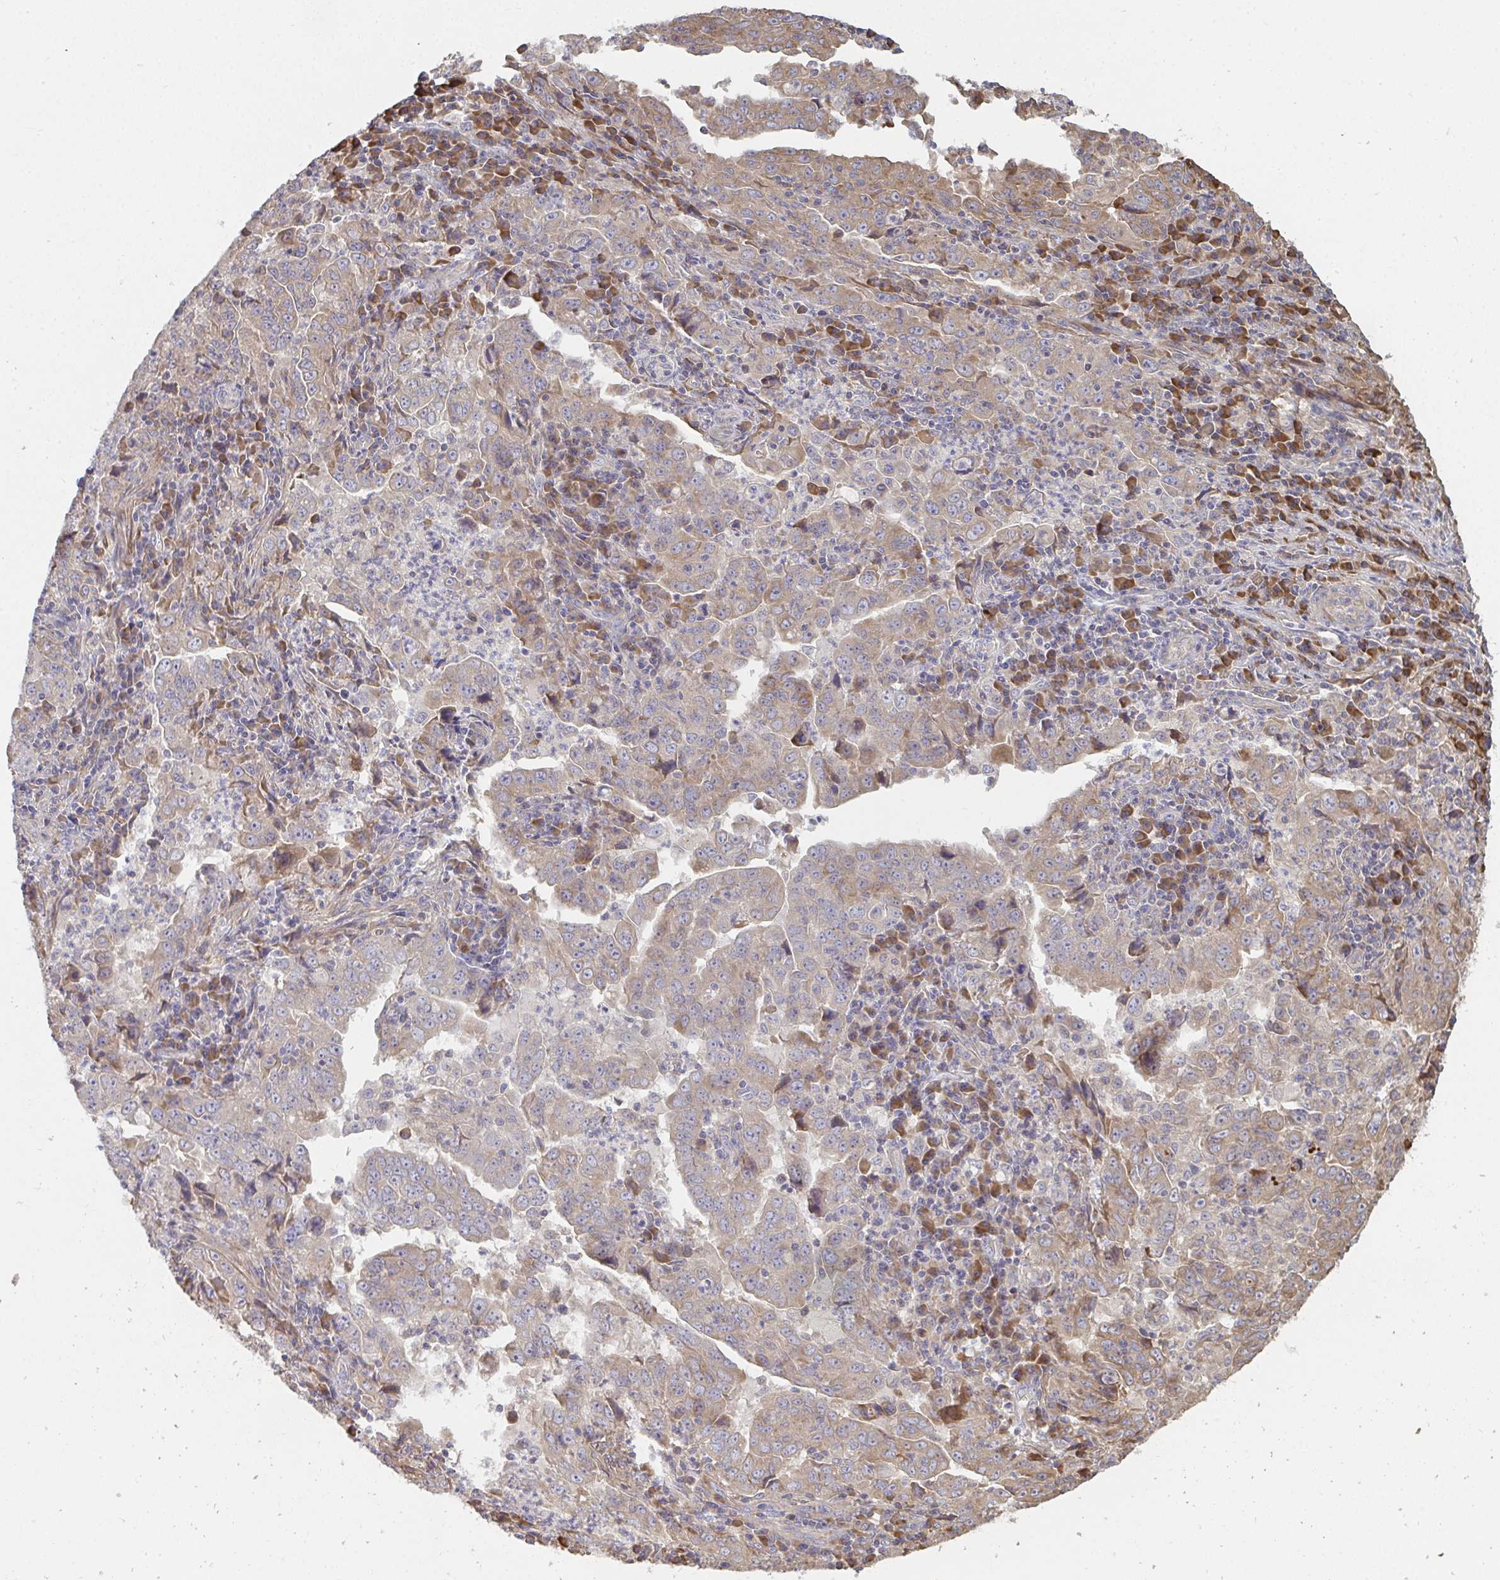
{"staining": {"intensity": "weak", "quantity": ">75%", "location": "cytoplasmic/membranous"}, "tissue": "lung cancer", "cell_type": "Tumor cells", "image_type": "cancer", "snomed": [{"axis": "morphology", "description": "Adenocarcinoma, NOS"}, {"axis": "topography", "description": "Lung"}], "caption": "Brown immunohistochemical staining in lung cancer displays weak cytoplasmic/membranous expression in approximately >75% of tumor cells. The staining was performed using DAB (3,3'-diaminobenzidine), with brown indicating positive protein expression. Nuclei are stained blue with hematoxylin.", "gene": "ZFYVE28", "patient": {"sex": "male", "age": 67}}